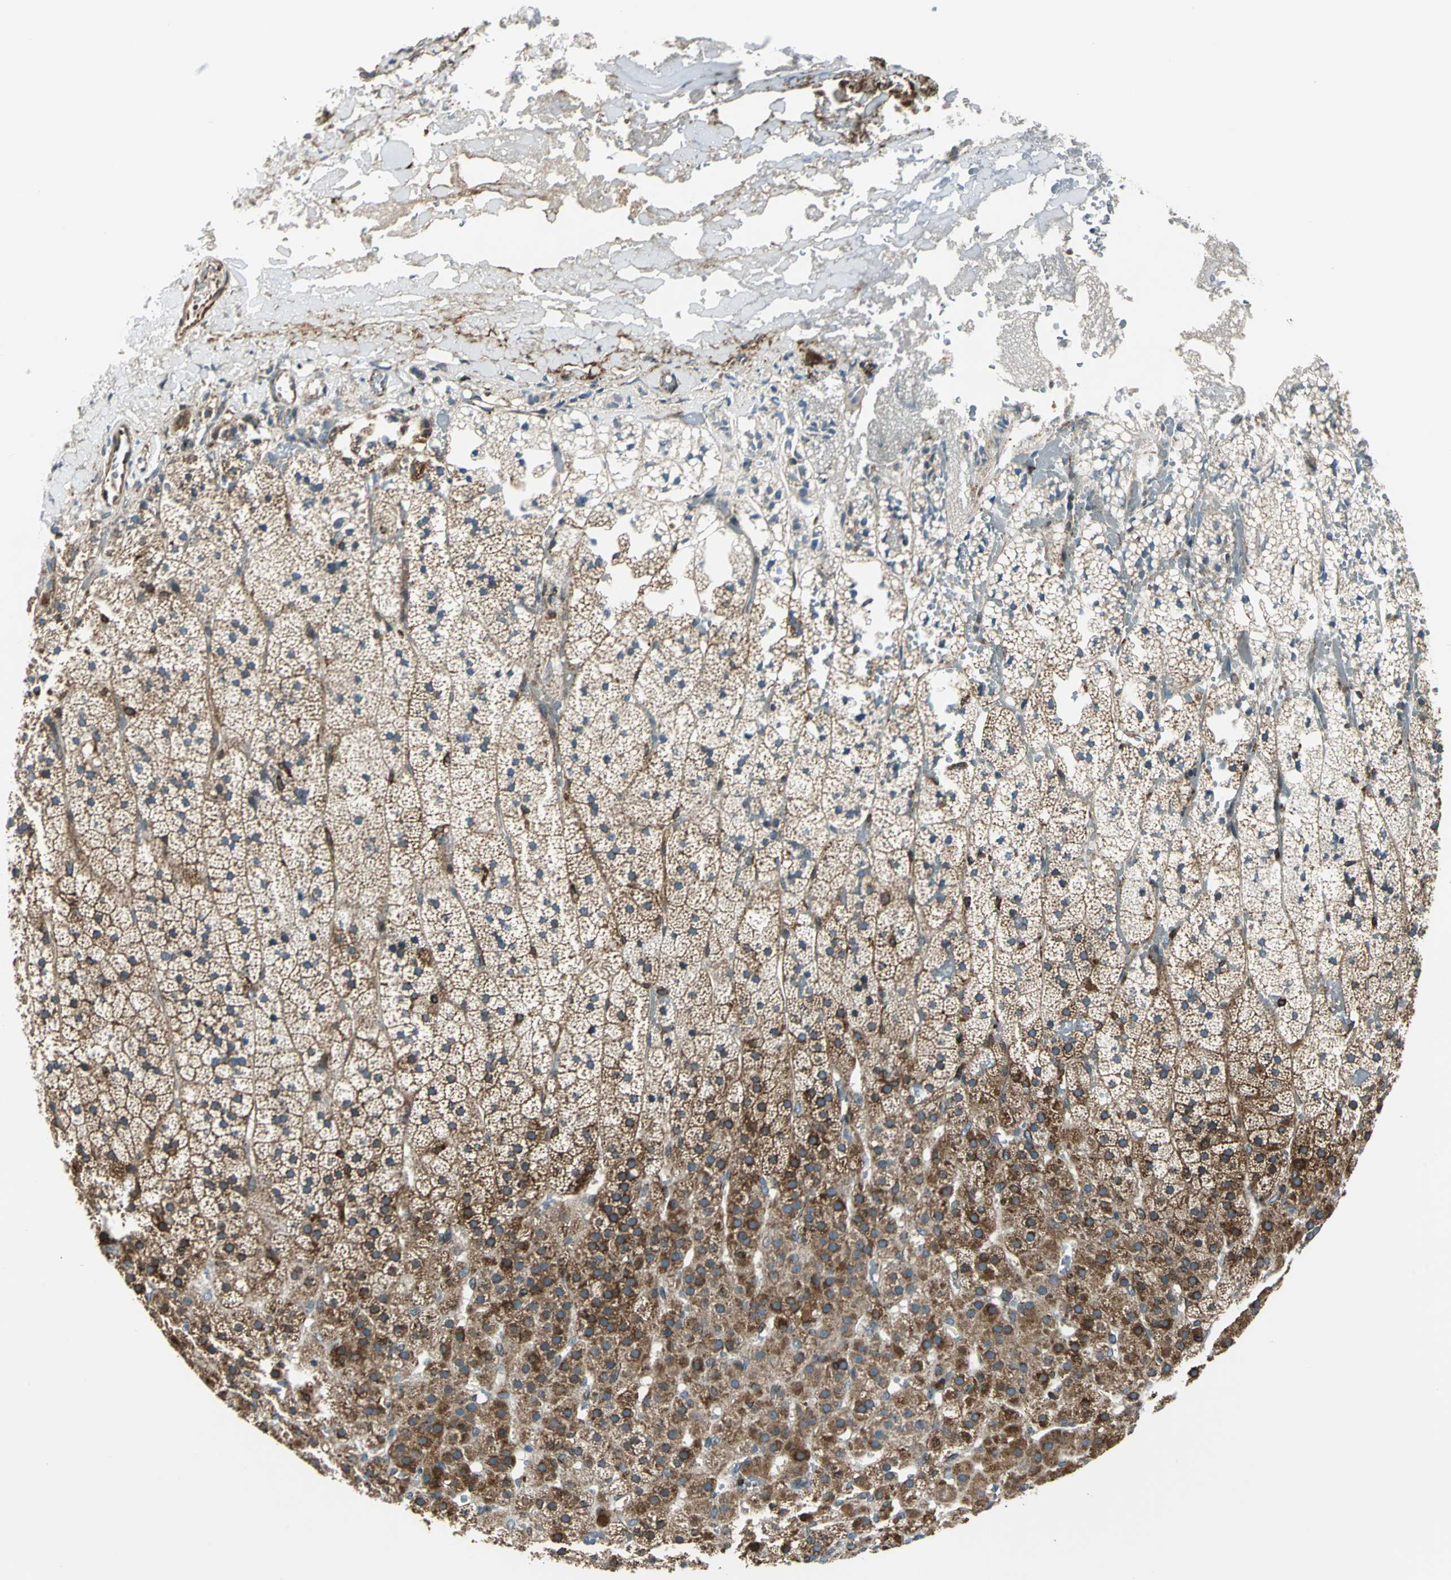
{"staining": {"intensity": "moderate", "quantity": ">75%", "location": "cytoplasmic/membranous"}, "tissue": "adrenal gland", "cell_type": "Glandular cells", "image_type": "normal", "snomed": [{"axis": "morphology", "description": "Normal tissue, NOS"}, {"axis": "topography", "description": "Adrenal gland"}], "caption": "High-magnification brightfield microscopy of benign adrenal gland stained with DAB (brown) and counterstained with hematoxylin (blue). glandular cells exhibit moderate cytoplasmic/membranous staining is seen in approximately>75% of cells.", "gene": "HTATIP2", "patient": {"sex": "male", "age": 35}}